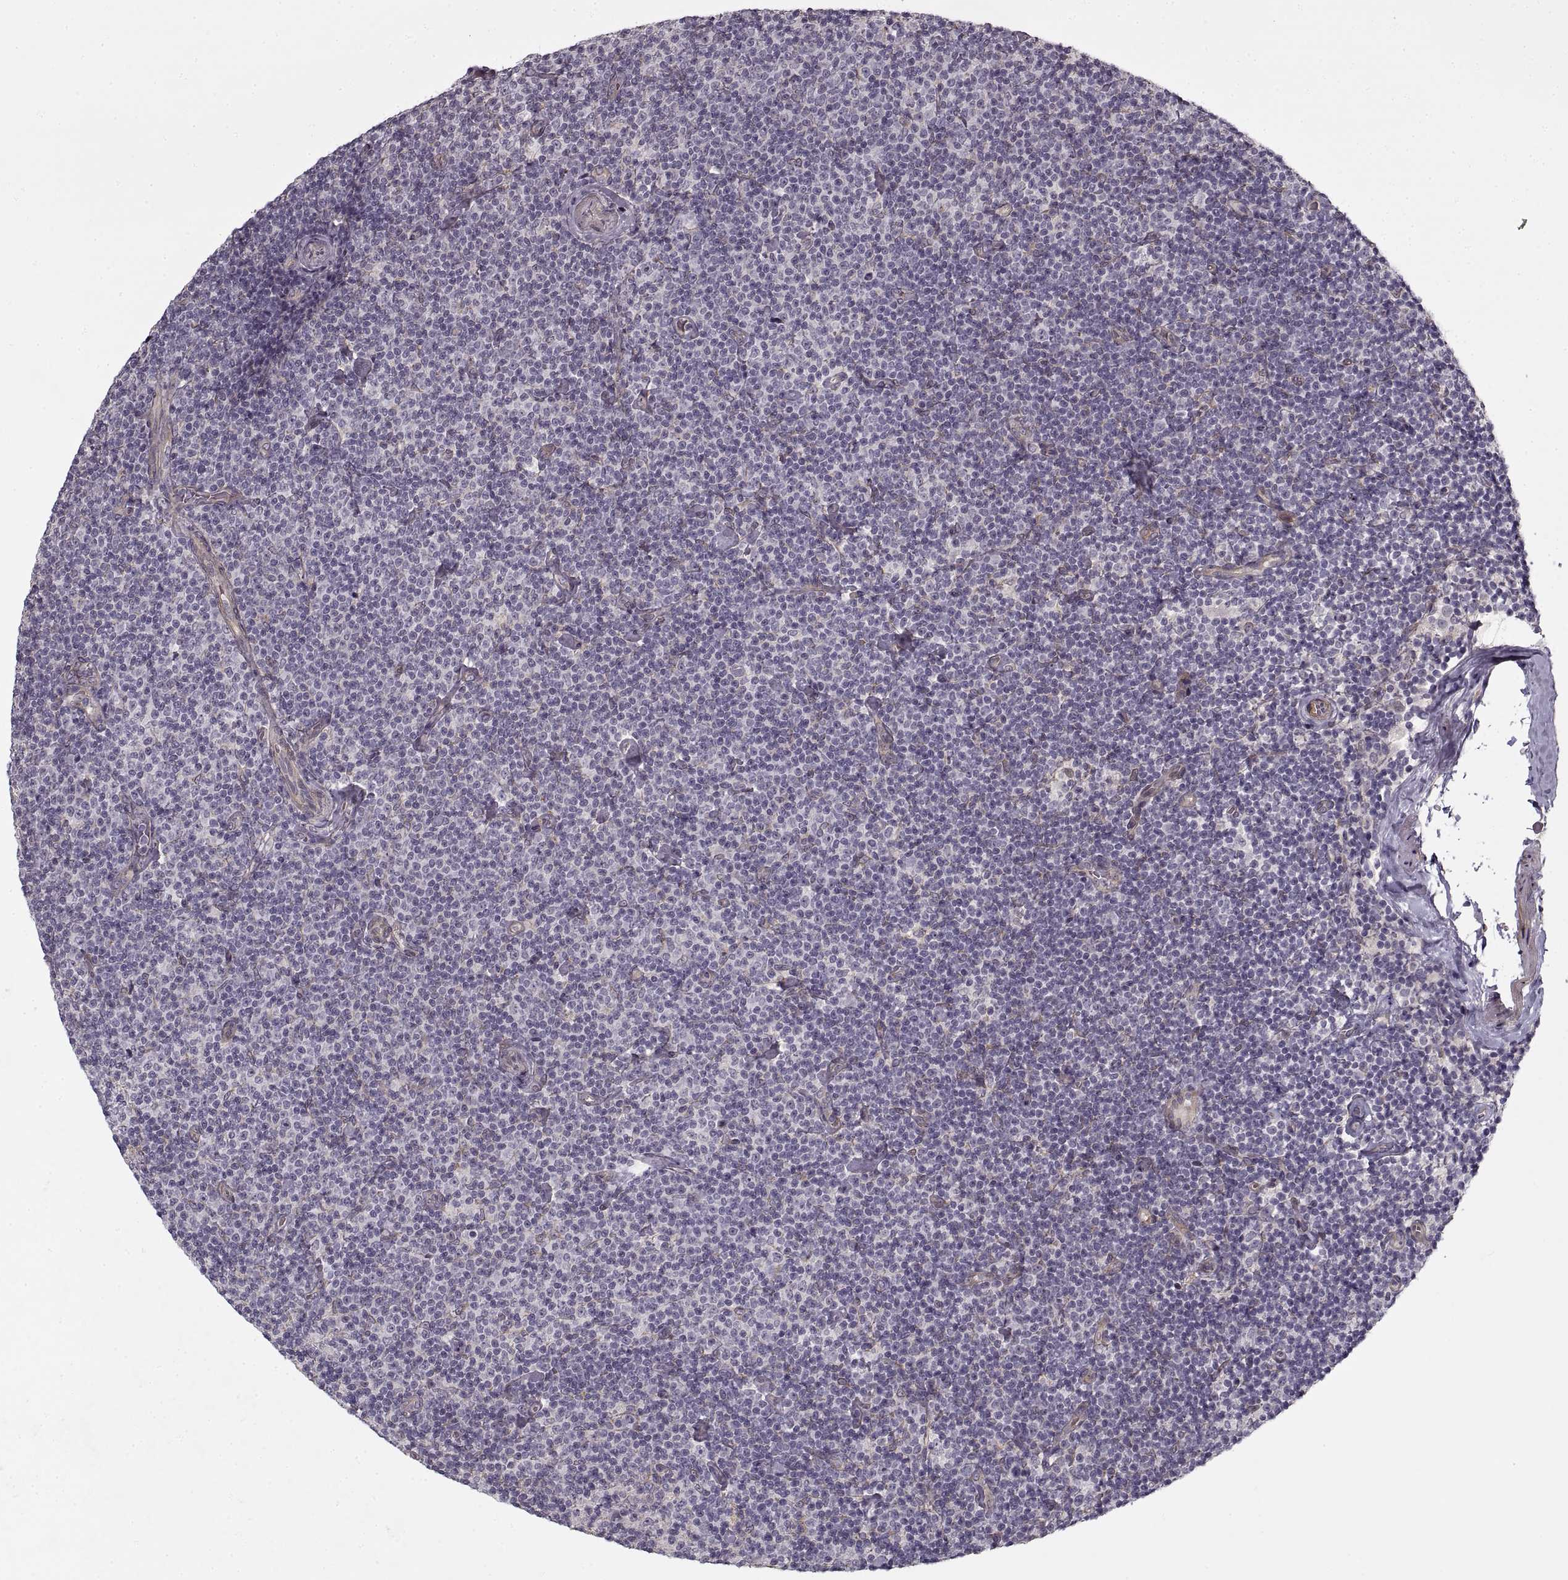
{"staining": {"intensity": "negative", "quantity": "none", "location": "none"}, "tissue": "lymphoma", "cell_type": "Tumor cells", "image_type": "cancer", "snomed": [{"axis": "morphology", "description": "Malignant lymphoma, non-Hodgkin's type, Low grade"}, {"axis": "topography", "description": "Lymph node"}], "caption": "Lymphoma was stained to show a protein in brown. There is no significant expression in tumor cells.", "gene": "LAMB2", "patient": {"sex": "male", "age": 81}}